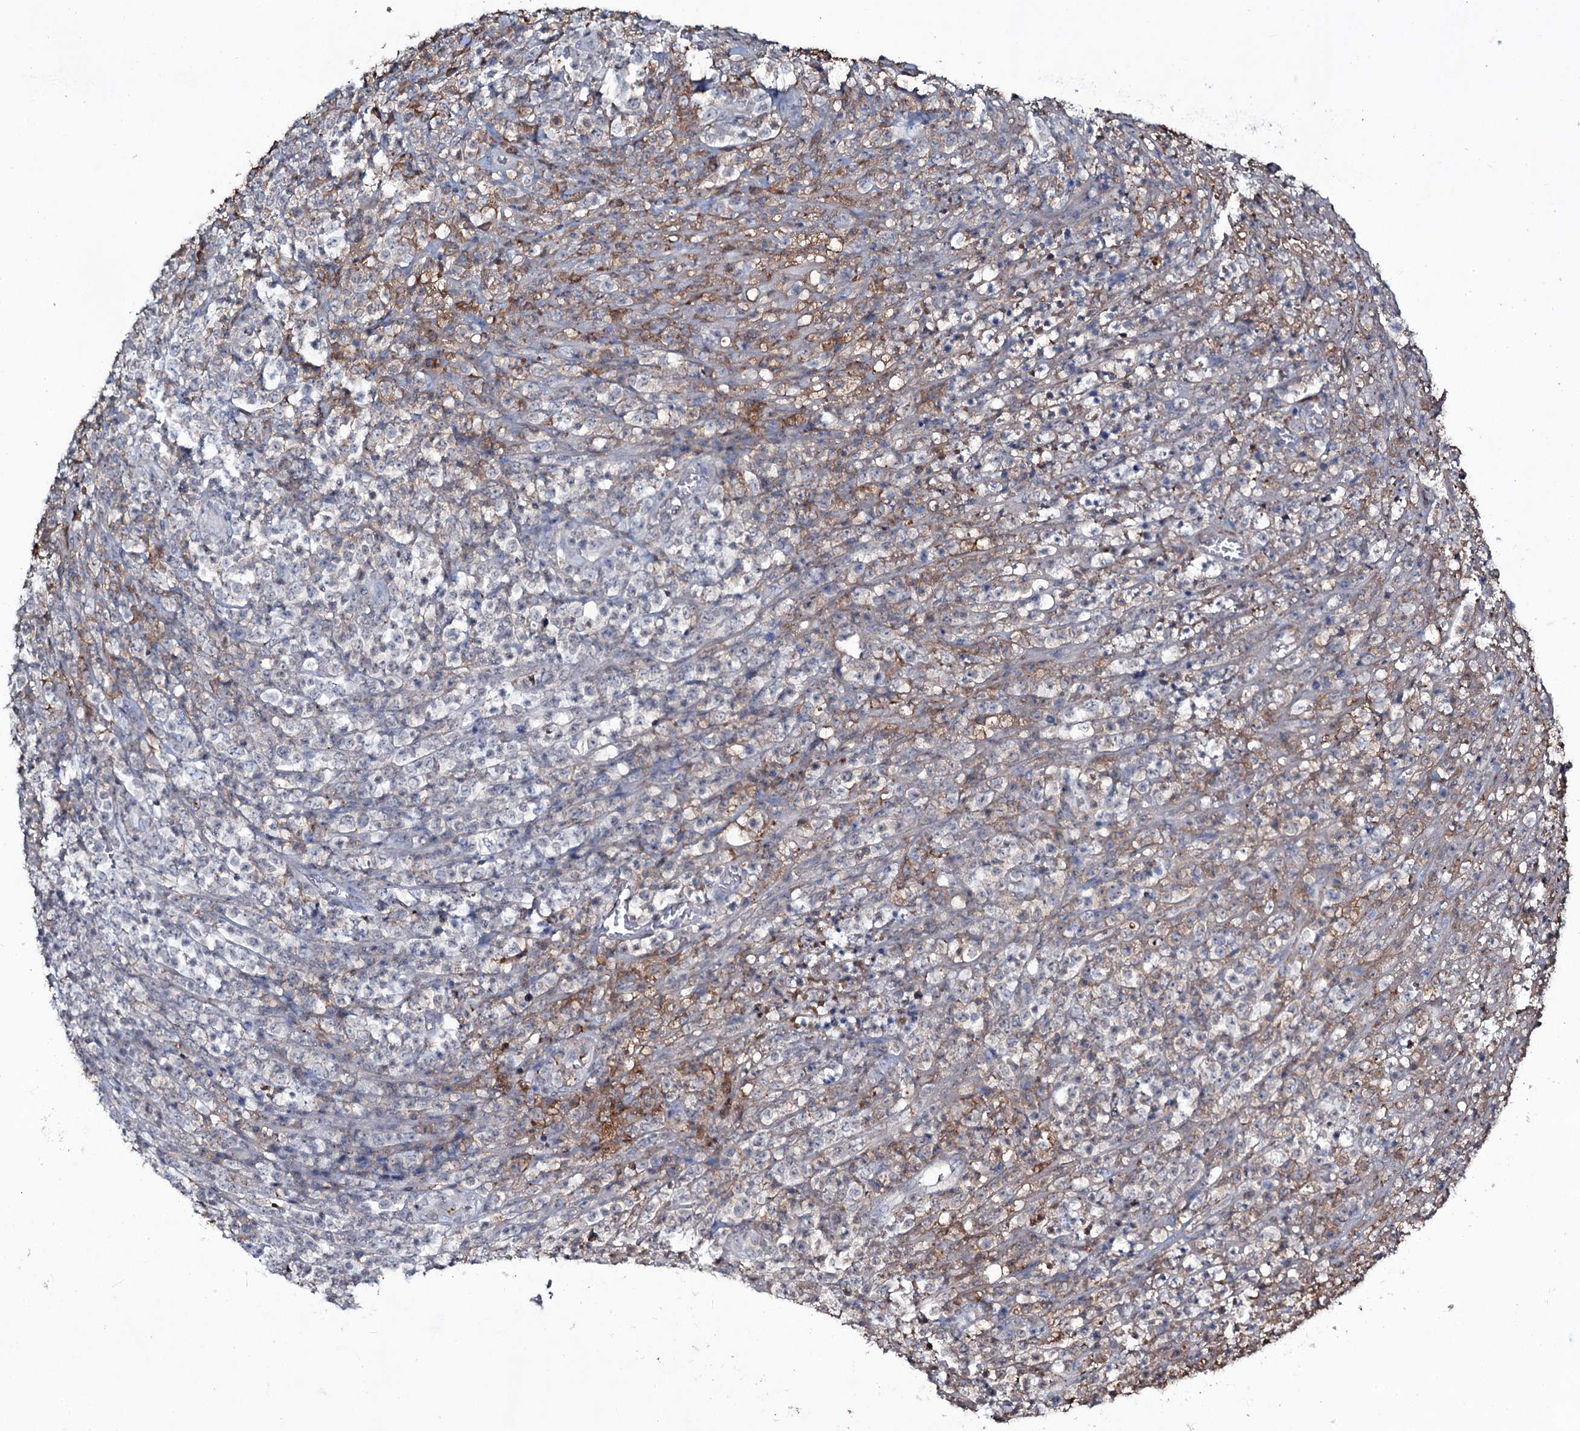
{"staining": {"intensity": "negative", "quantity": "none", "location": "none"}, "tissue": "lymphoma", "cell_type": "Tumor cells", "image_type": "cancer", "snomed": [{"axis": "morphology", "description": "Malignant lymphoma, non-Hodgkin's type, High grade"}, {"axis": "topography", "description": "Colon"}], "caption": "The micrograph reveals no significant positivity in tumor cells of high-grade malignant lymphoma, non-Hodgkin's type.", "gene": "EDN1", "patient": {"sex": "female", "age": 53}}